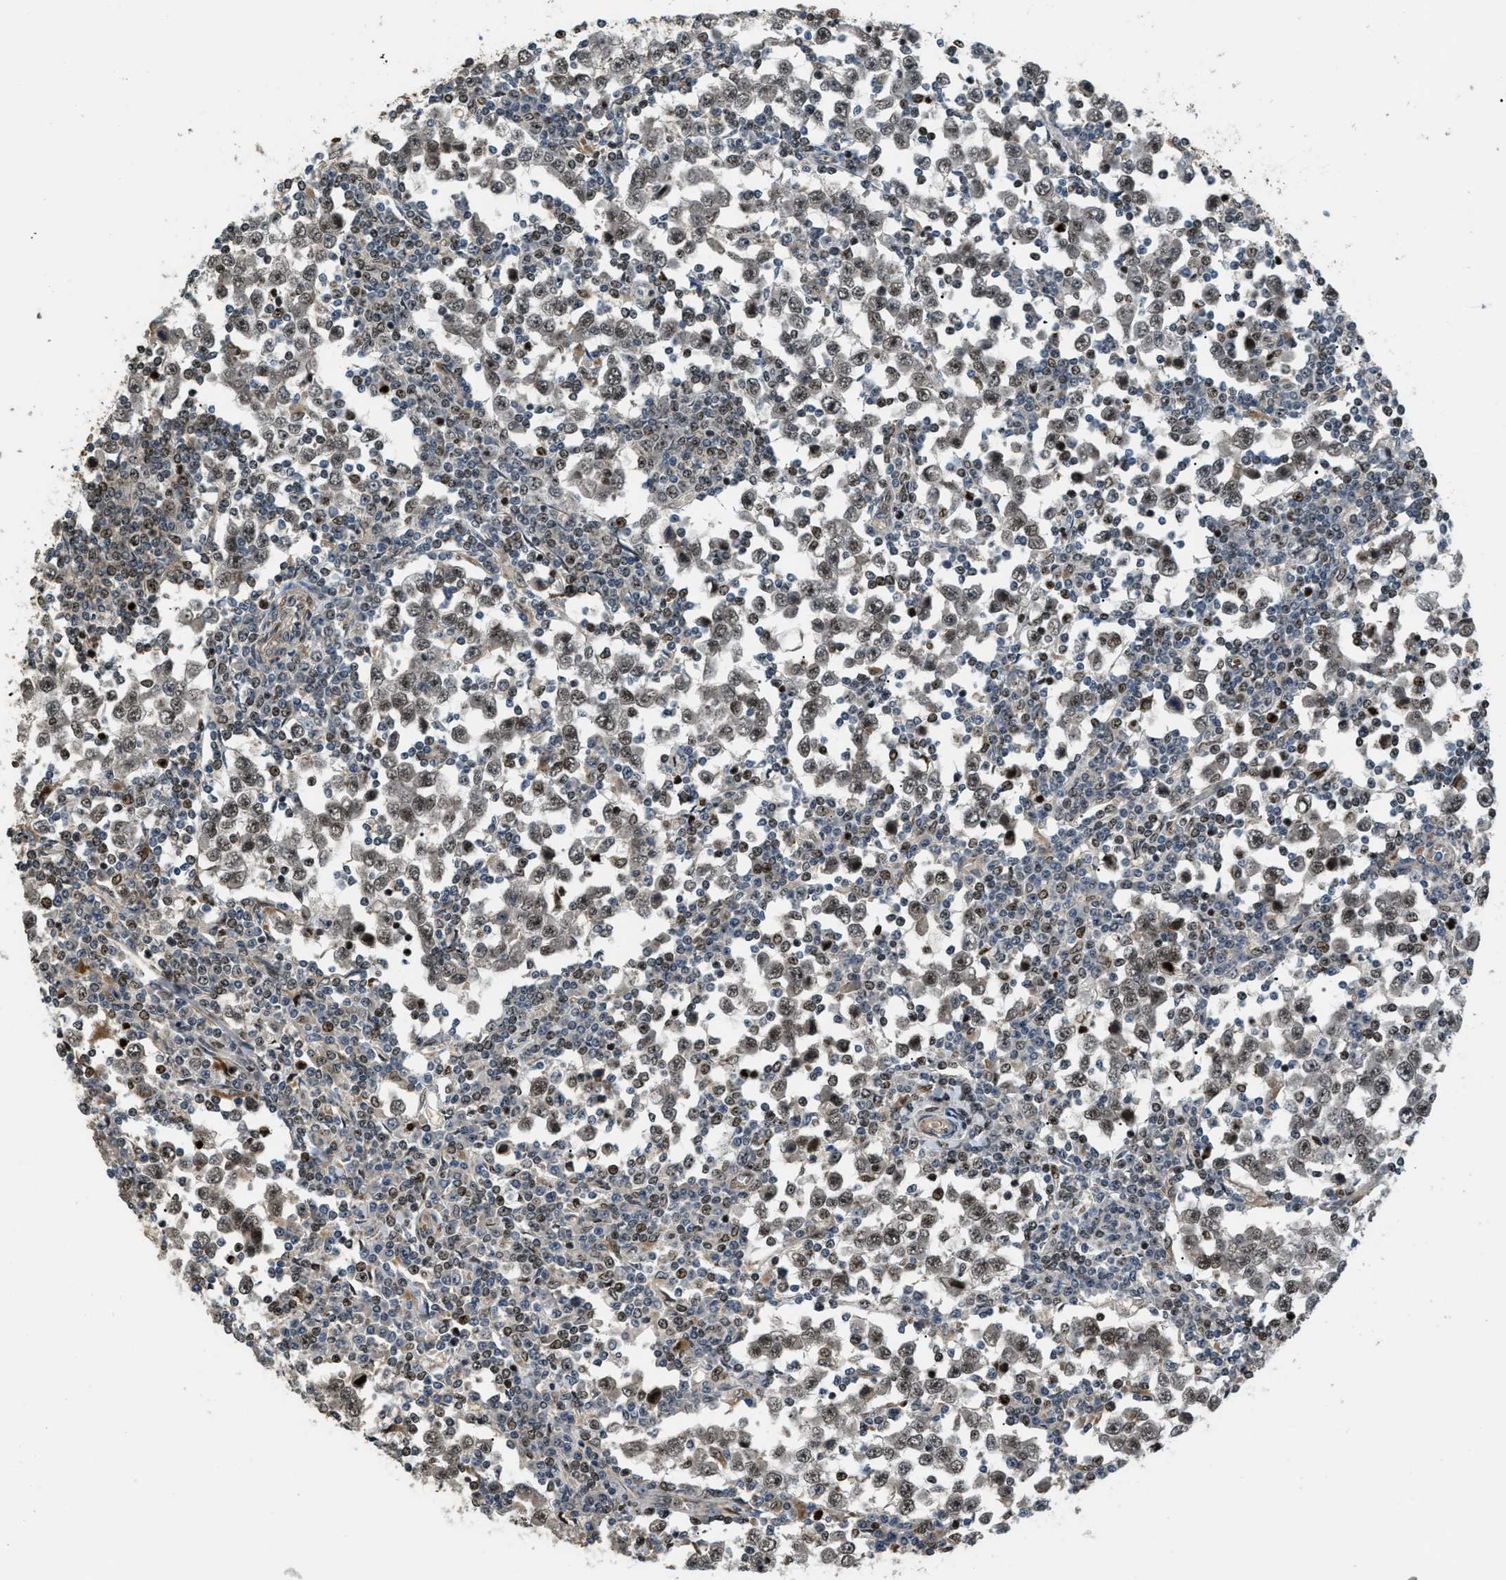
{"staining": {"intensity": "moderate", "quantity": ">75%", "location": "nuclear"}, "tissue": "testis cancer", "cell_type": "Tumor cells", "image_type": "cancer", "snomed": [{"axis": "morphology", "description": "Seminoma, NOS"}, {"axis": "topography", "description": "Testis"}], "caption": "A high-resolution histopathology image shows IHC staining of seminoma (testis), which displays moderate nuclear expression in approximately >75% of tumor cells.", "gene": "LTA4H", "patient": {"sex": "male", "age": 65}}